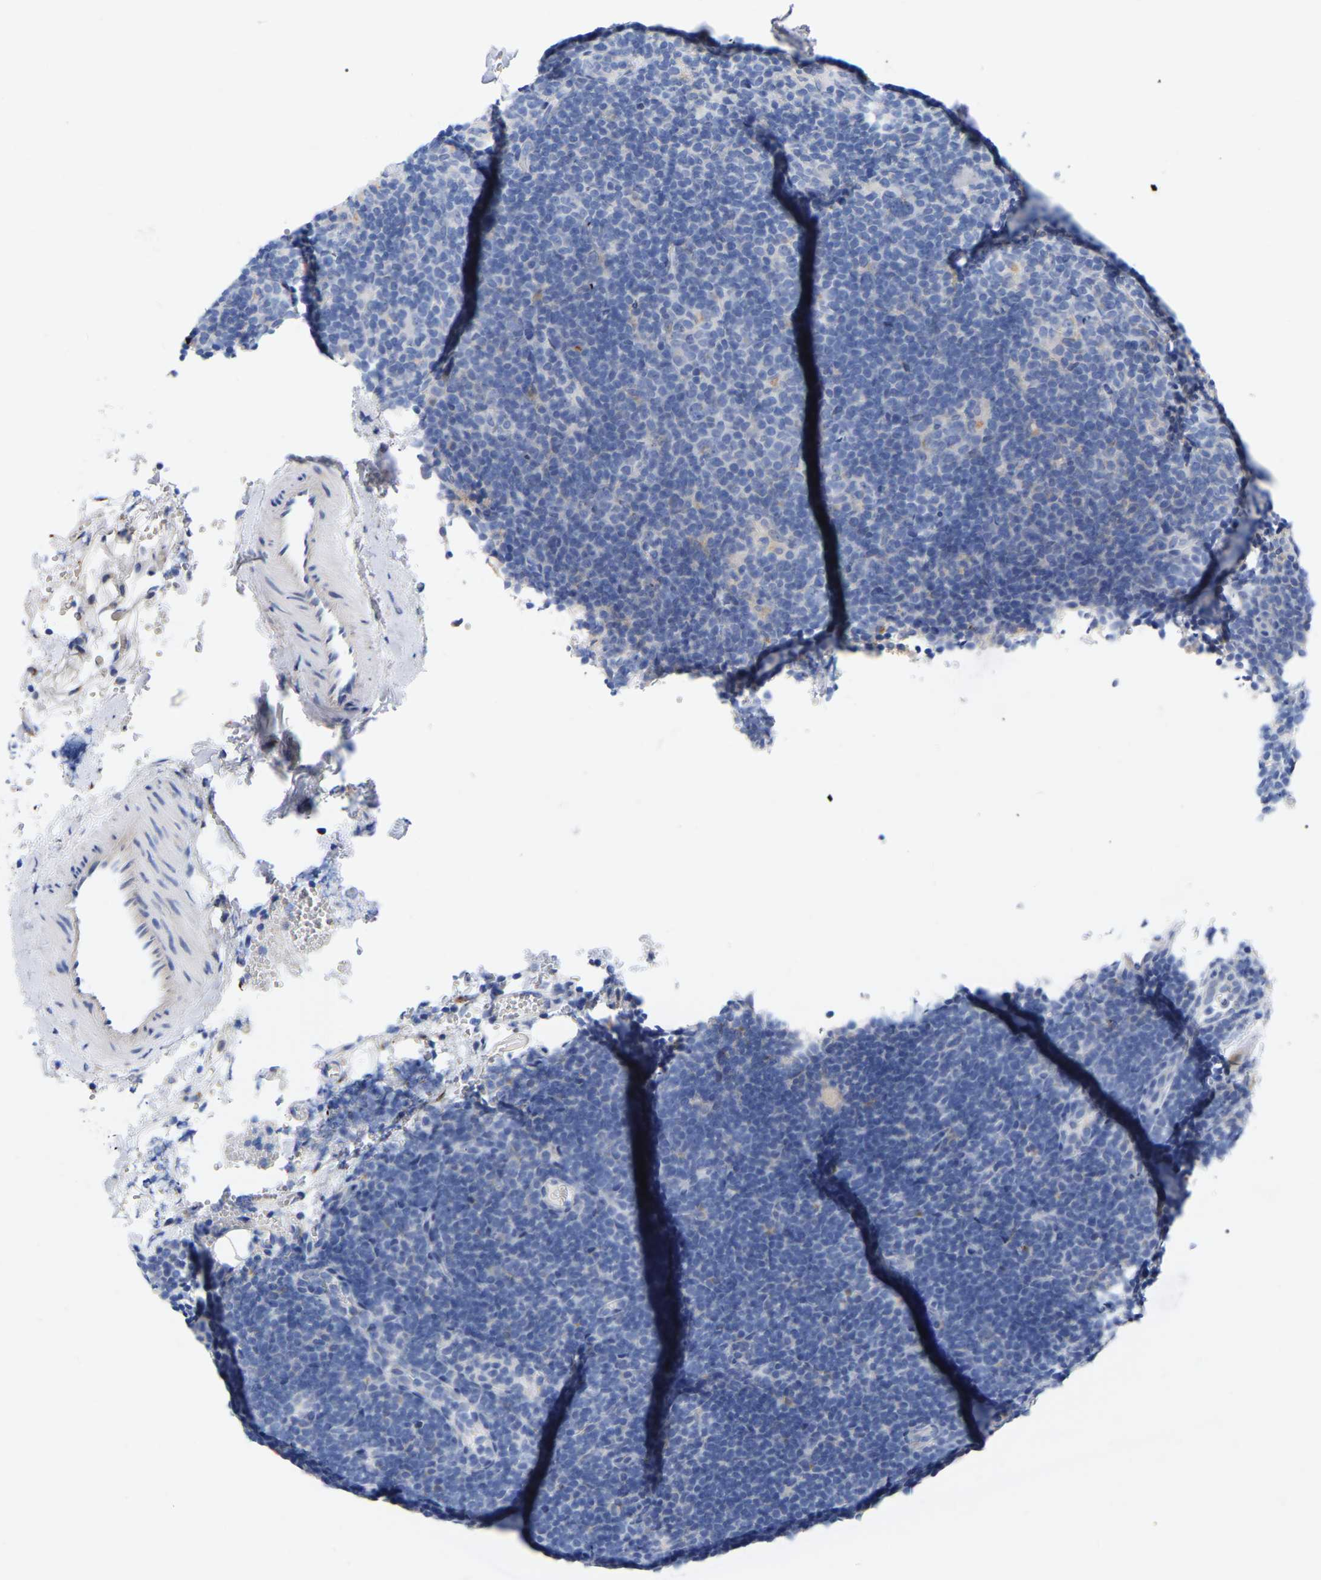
{"staining": {"intensity": "negative", "quantity": "none", "location": "none"}, "tissue": "lymphoma", "cell_type": "Tumor cells", "image_type": "cancer", "snomed": [{"axis": "morphology", "description": "Hodgkin's disease, NOS"}, {"axis": "topography", "description": "Lymph node"}], "caption": "DAB immunohistochemical staining of human Hodgkin's disease displays no significant staining in tumor cells.", "gene": "STRIP2", "patient": {"sex": "female", "age": 57}}